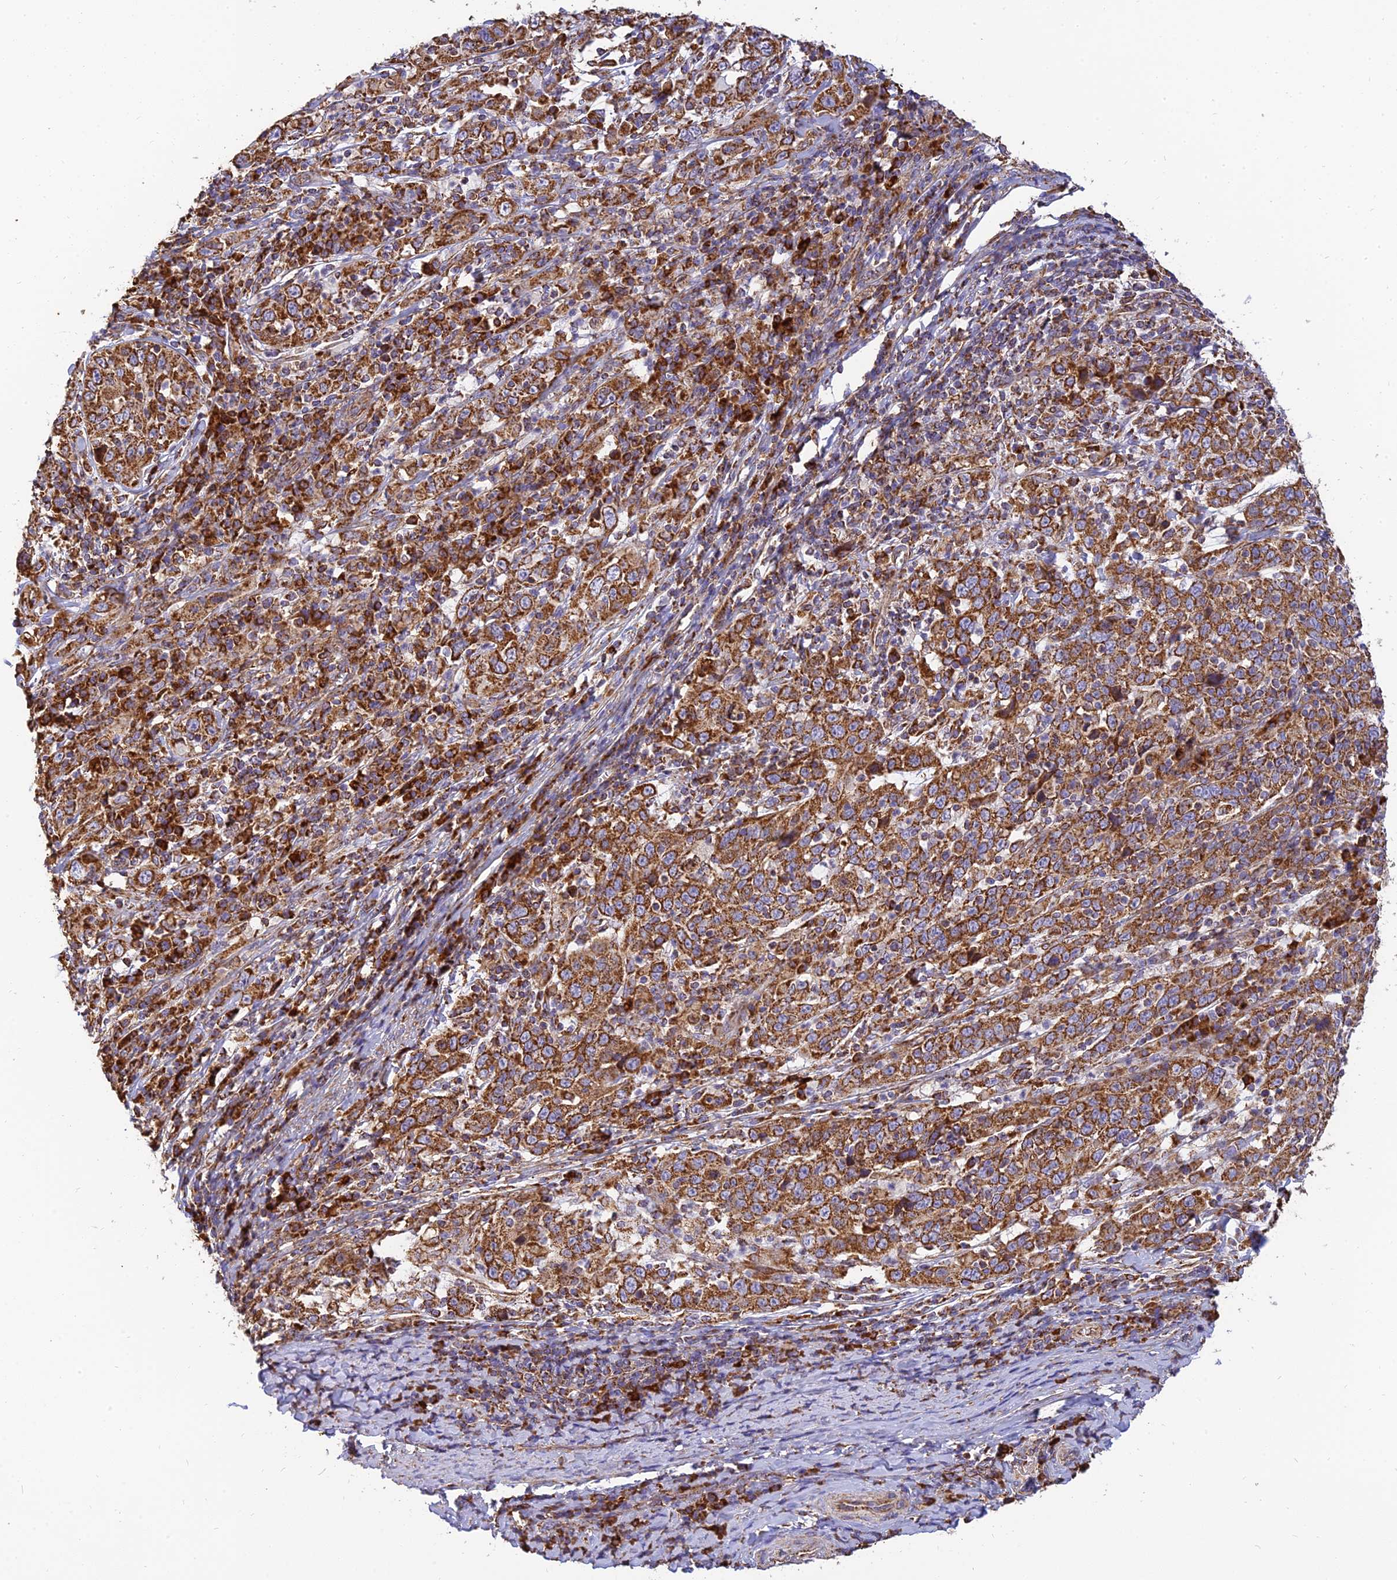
{"staining": {"intensity": "strong", "quantity": ">75%", "location": "cytoplasmic/membranous"}, "tissue": "cervical cancer", "cell_type": "Tumor cells", "image_type": "cancer", "snomed": [{"axis": "morphology", "description": "Squamous cell carcinoma, NOS"}, {"axis": "topography", "description": "Cervix"}], "caption": "DAB (3,3'-diaminobenzidine) immunohistochemical staining of squamous cell carcinoma (cervical) exhibits strong cytoplasmic/membranous protein staining in about >75% of tumor cells. Immunohistochemistry (ihc) stains the protein in brown and the nuclei are stained blue.", "gene": "THUMPD2", "patient": {"sex": "female", "age": 46}}